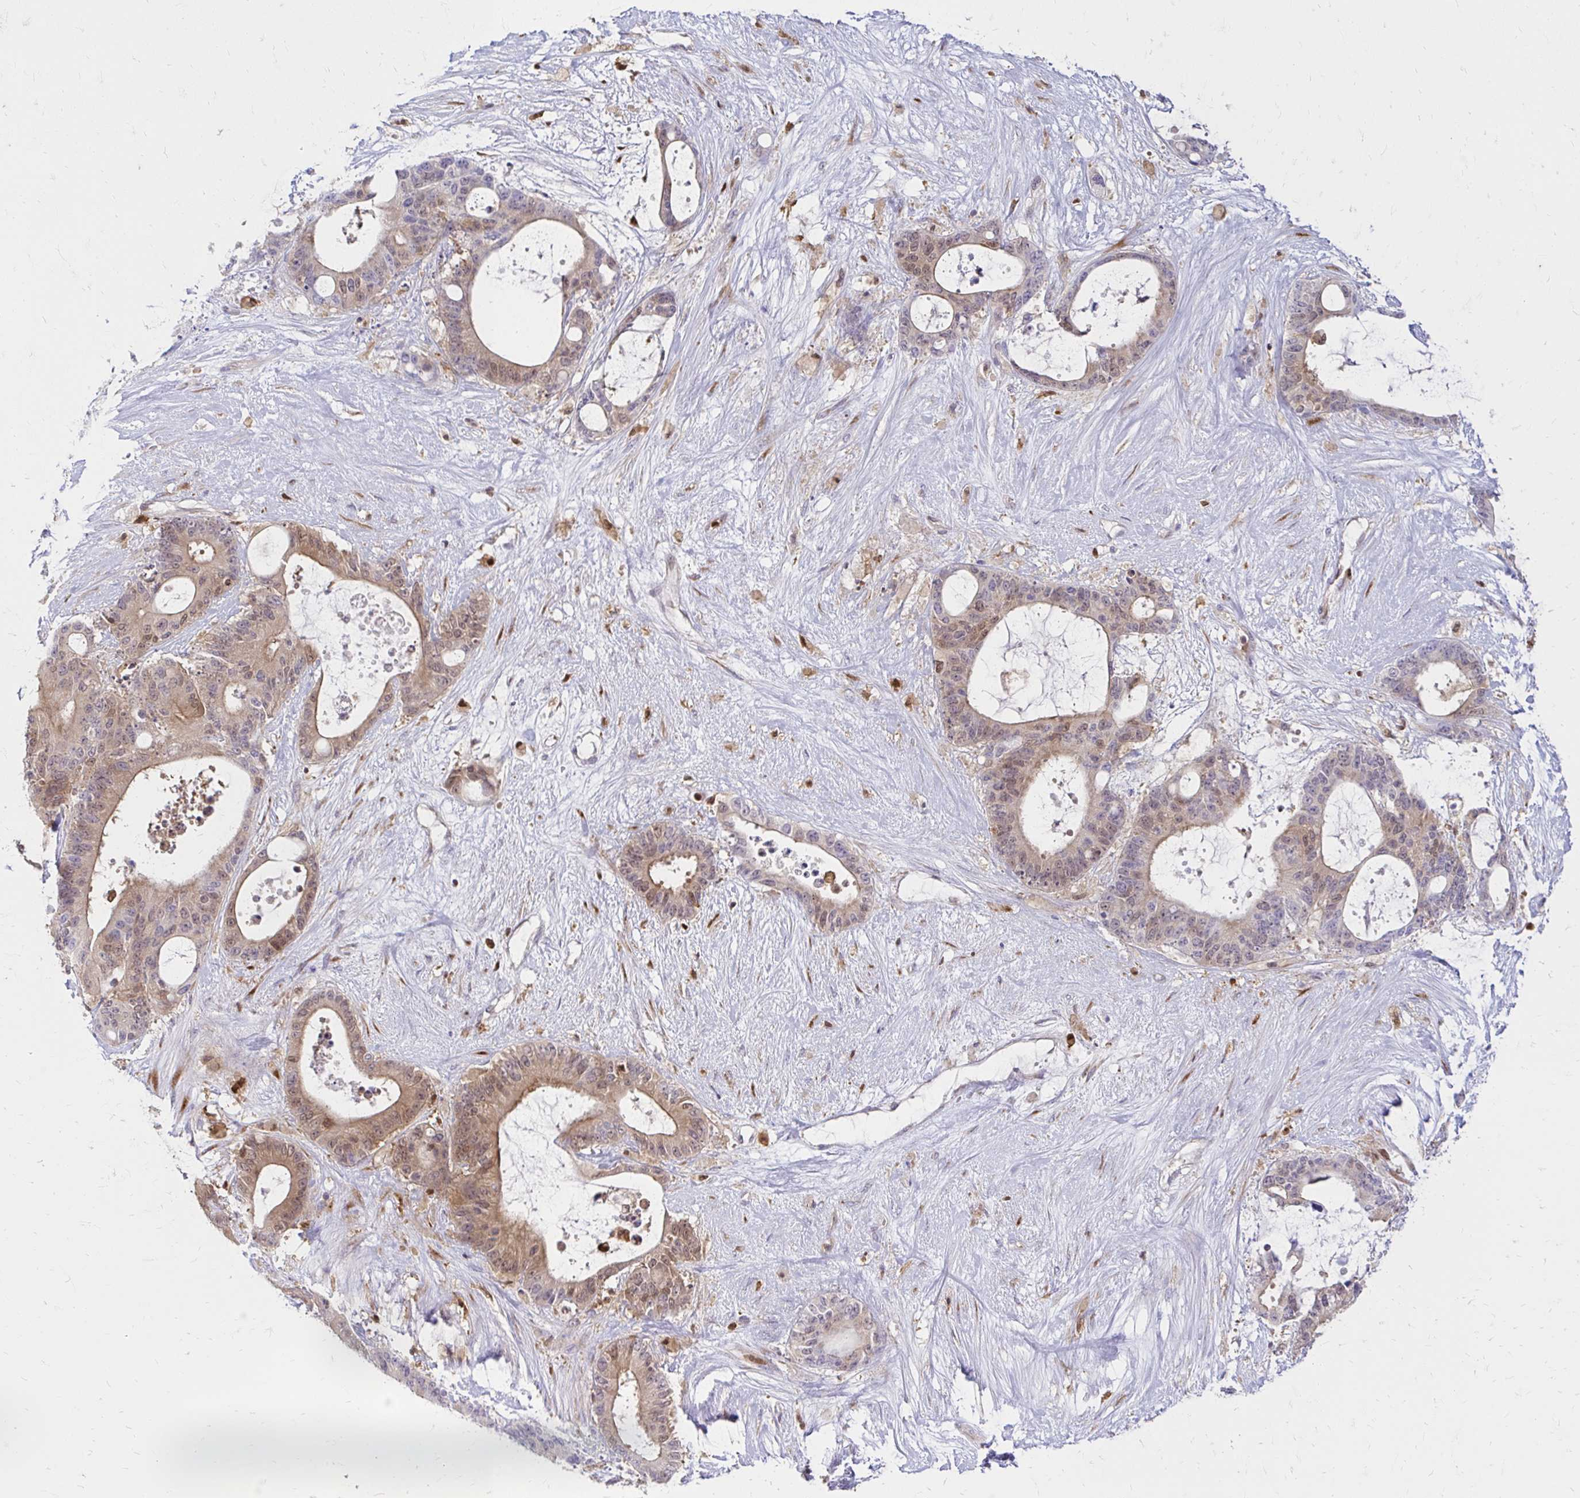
{"staining": {"intensity": "weak", "quantity": ">75%", "location": "cytoplasmic/membranous,nuclear"}, "tissue": "liver cancer", "cell_type": "Tumor cells", "image_type": "cancer", "snomed": [{"axis": "morphology", "description": "Normal tissue, NOS"}, {"axis": "morphology", "description": "Cholangiocarcinoma"}, {"axis": "topography", "description": "Liver"}, {"axis": "topography", "description": "Peripheral nerve tissue"}], "caption": "Brown immunohistochemical staining in liver cholangiocarcinoma exhibits weak cytoplasmic/membranous and nuclear expression in approximately >75% of tumor cells.", "gene": "PYCARD", "patient": {"sex": "female", "age": 73}}